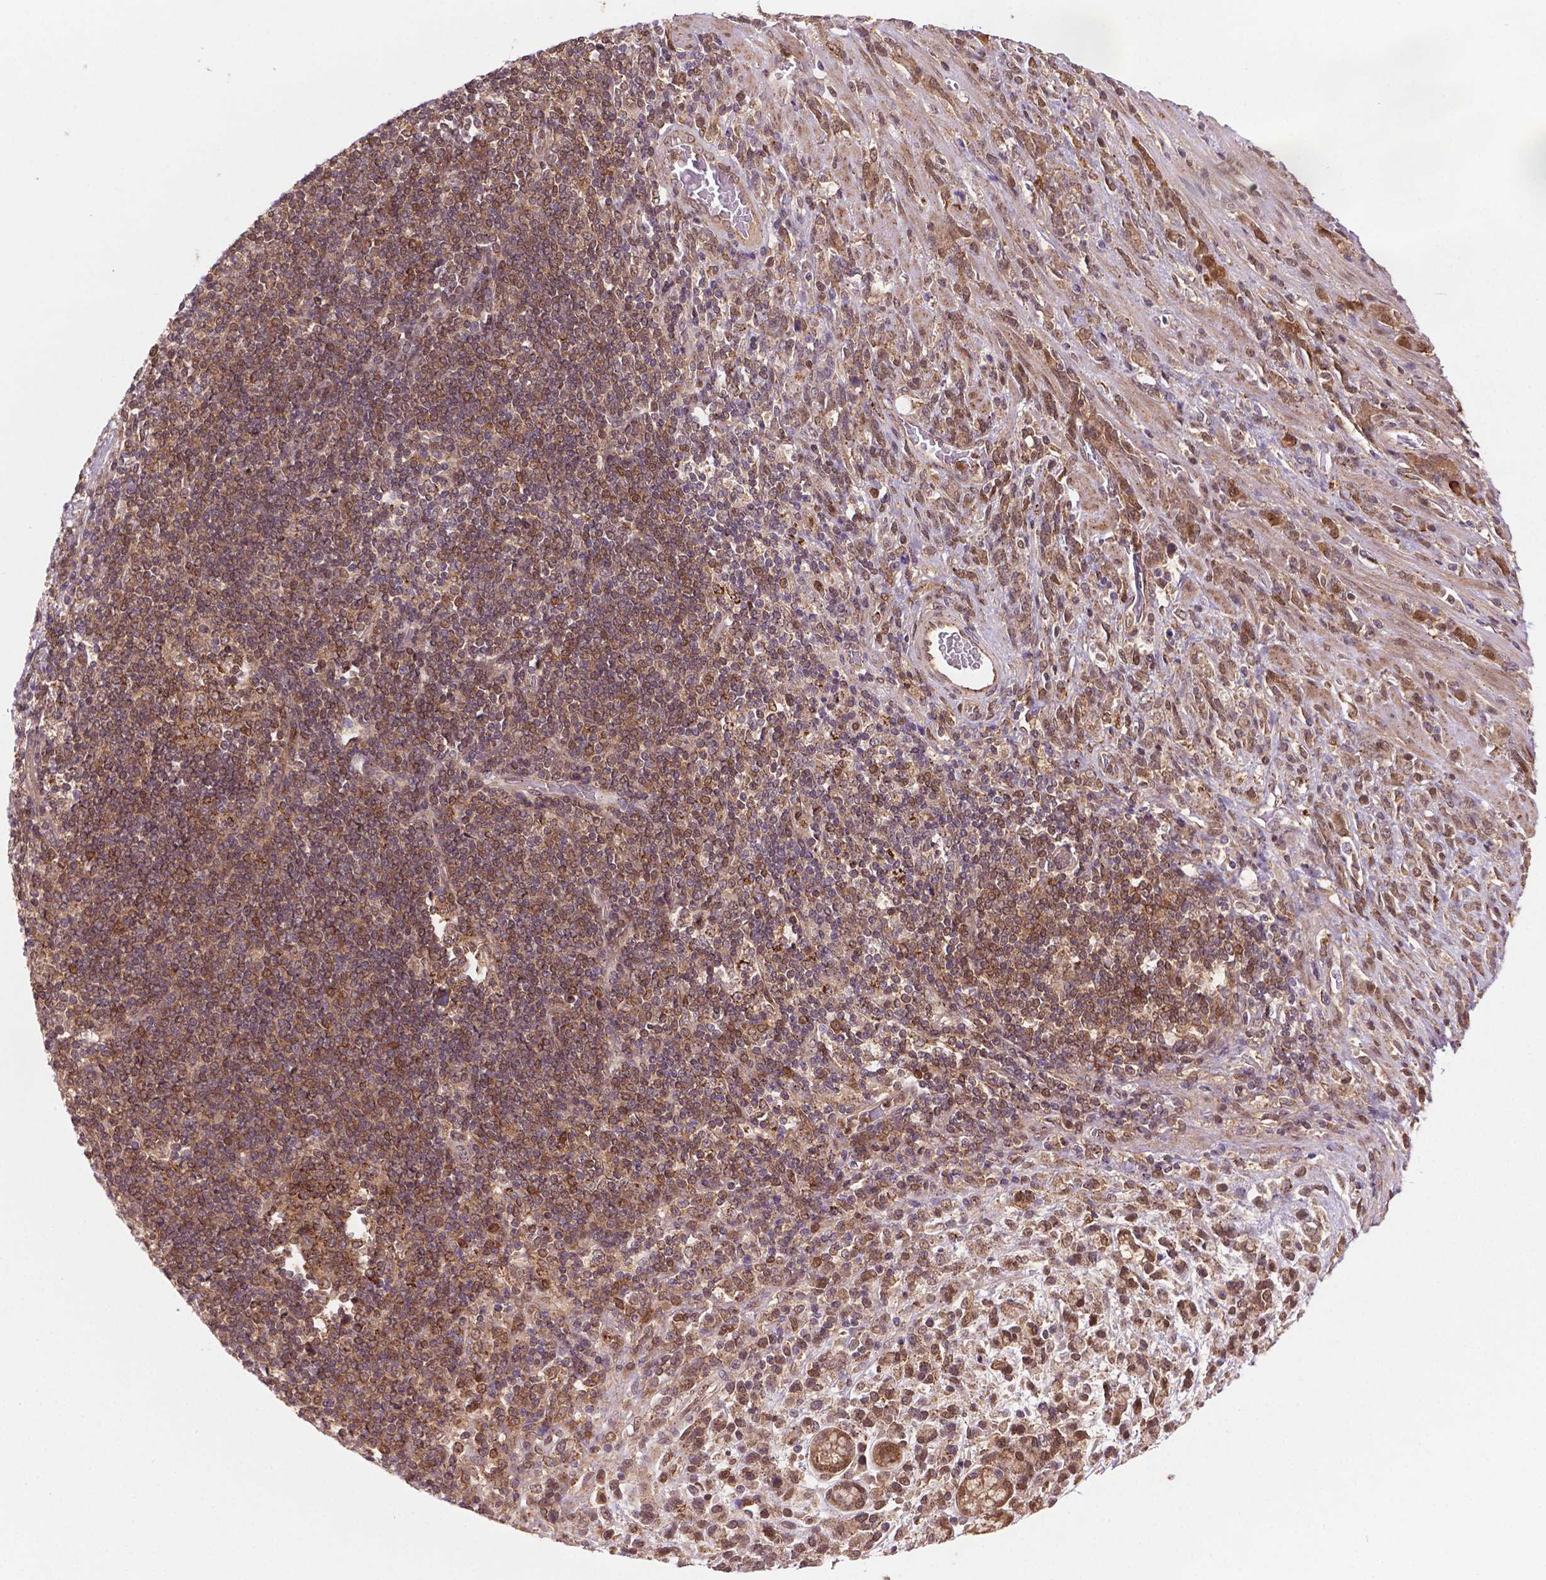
{"staining": {"intensity": "weak", "quantity": ">75%", "location": "cytoplasmic/membranous,nuclear"}, "tissue": "stomach cancer", "cell_type": "Tumor cells", "image_type": "cancer", "snomed": [{"axis": "morphology", "description": "Adenocarcinoma, NOS"}, {"axis": "topography", "description": "Stomach"}], "caption": "DAB immunohistochemical staining of human stomach cancer reveals weak cytoplasmic/membranous and nuclear protein staining in approximately >75% of tumor cells. (Stains: DAB (3,3'-diaminobenzidine) in brown, nuclei in blue, Microscopy: brightfield microscopy at high magnification).", "gene": "PLIN3", "patient": {"sex": "female", "age": 57}}